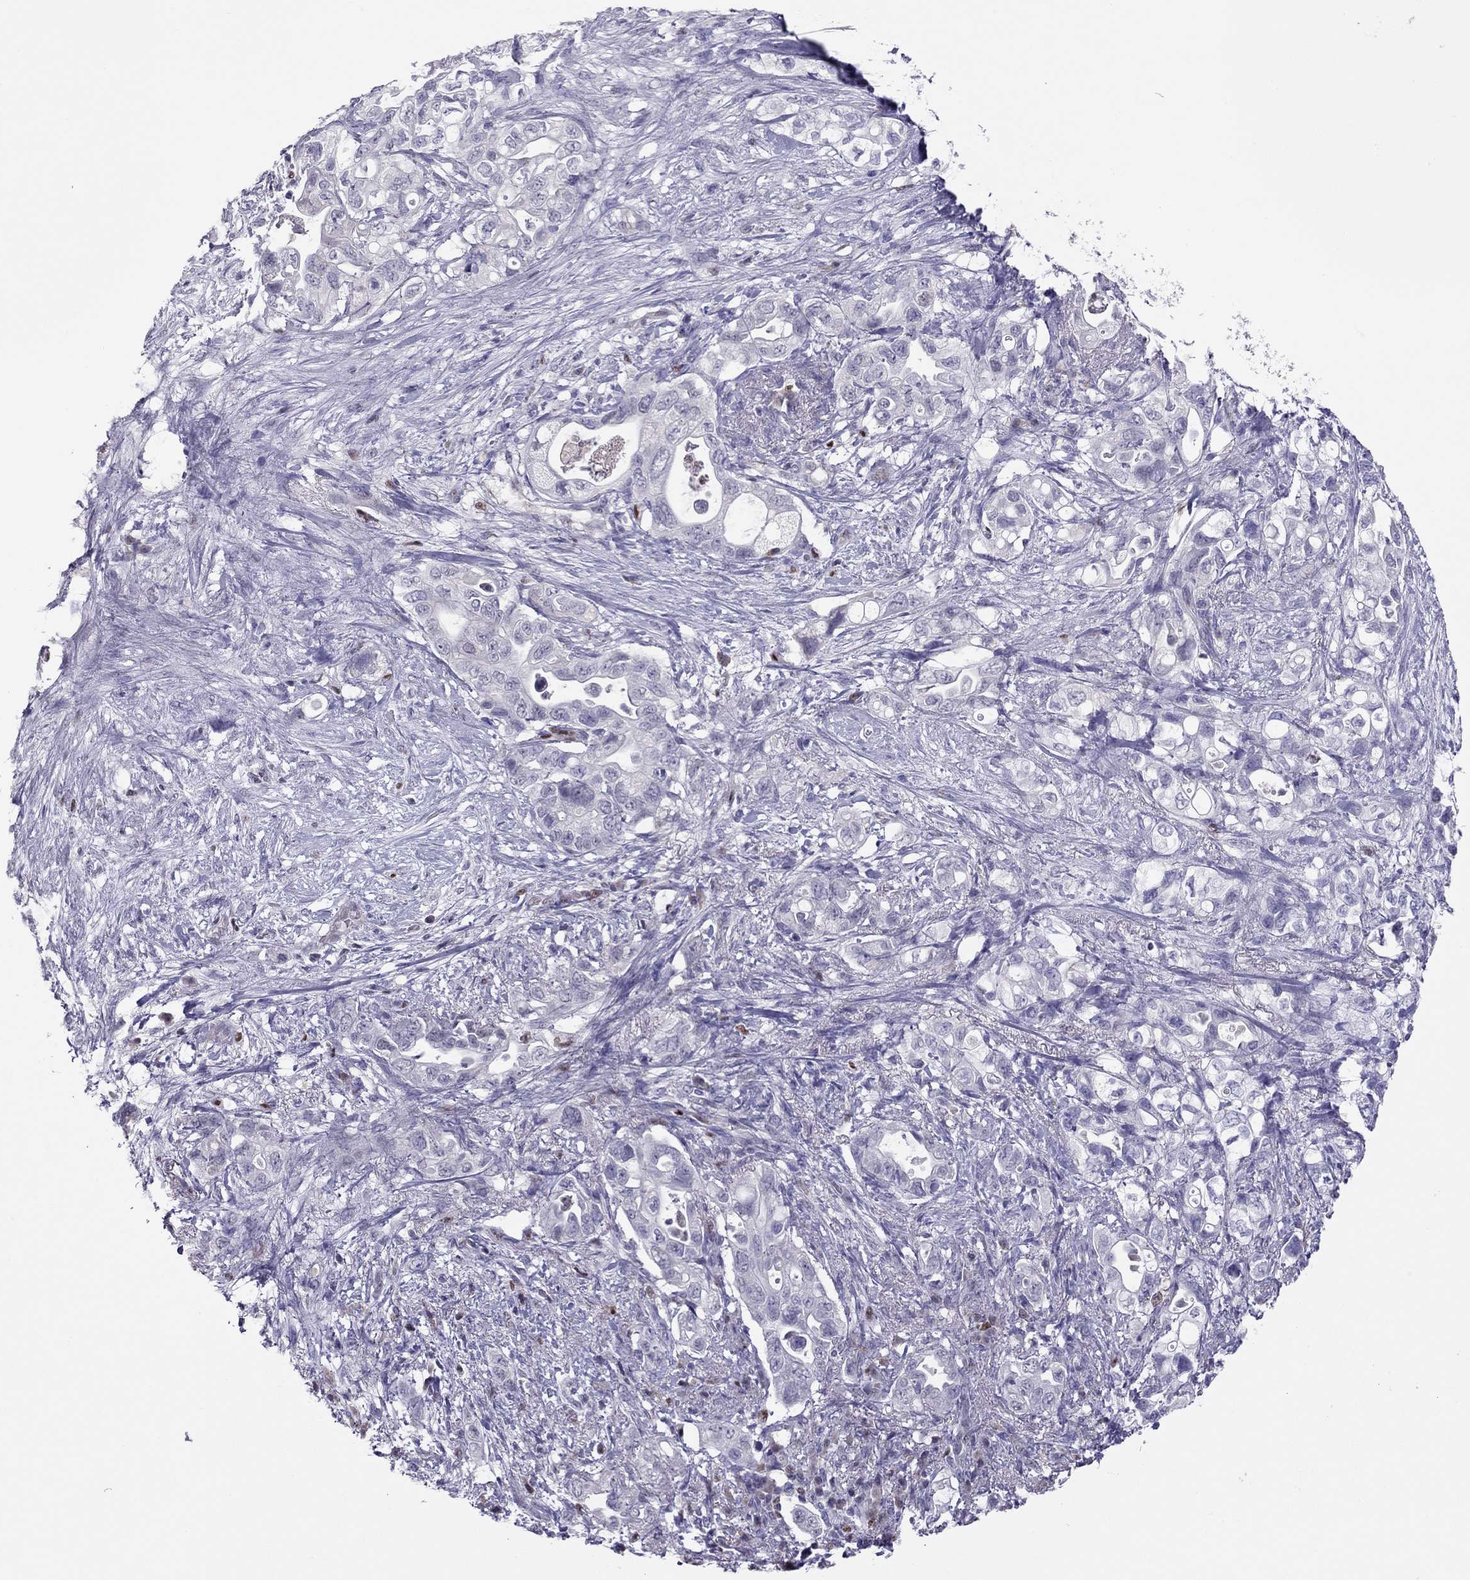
{"staining": {"intensity": "negative", "quantity": "none", "location": "none"}, "tissue": "pancreatic cancer", "cell_type": "Tumor cells", "image_type": "cancer", "snomed": [{"axis": "morphology", "description": "Adenocarcinoma, NOS"}, {"axis": "topography", "description": "Pancreas"}], "caption": "Tumor cells show no significant expression in adenocarcinoma (pancreatic). Nuclei are stained in blue.", "gene": "SPINT3", "patient": {"sex": "female", "age": 72}}